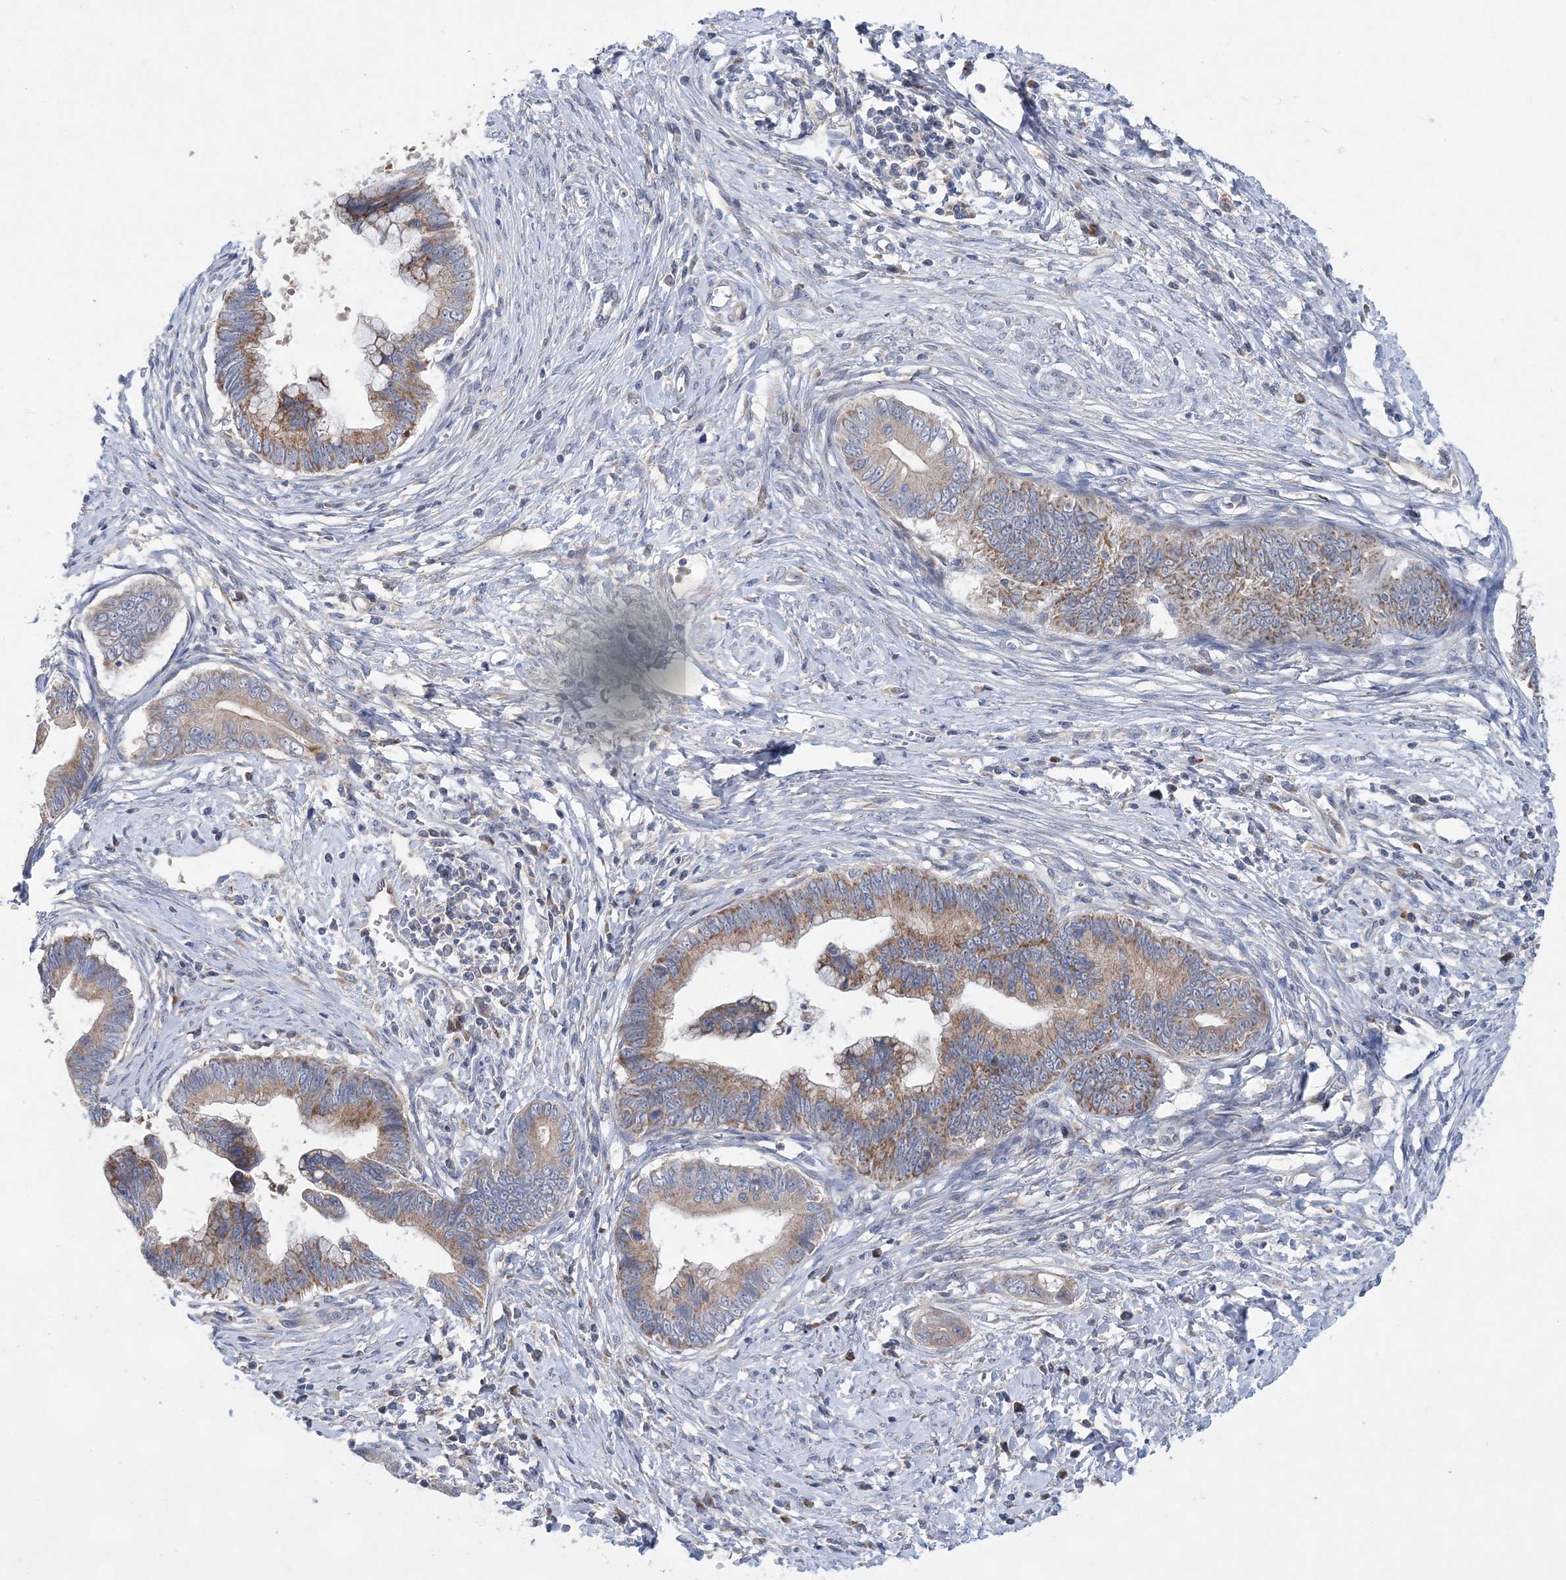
{"staining": {"intensity": "moderate", "quantity": "25%-75%", "location": "cytoplasmic/membranous"}, "tissue": "cervical cancer", "cell_type": "Tumor cells", "image_type": "cancer", "snomed": [{"axis": "morphology", "description": "Adenocarcinoma, NOS"}, {"axis": "topography", "description": "Cervix"}], "caption": "Immunohistochemical staining of human adenocarcinoma (cervical) displays moderate cytoplasmic/membranous protein staining in approximately 25%-75% of tumor cells. (IHC, brightfield microscopy, high magnification).", "gene": "TRAPPC13", "patient": {"sex": "female", "age": 44}}